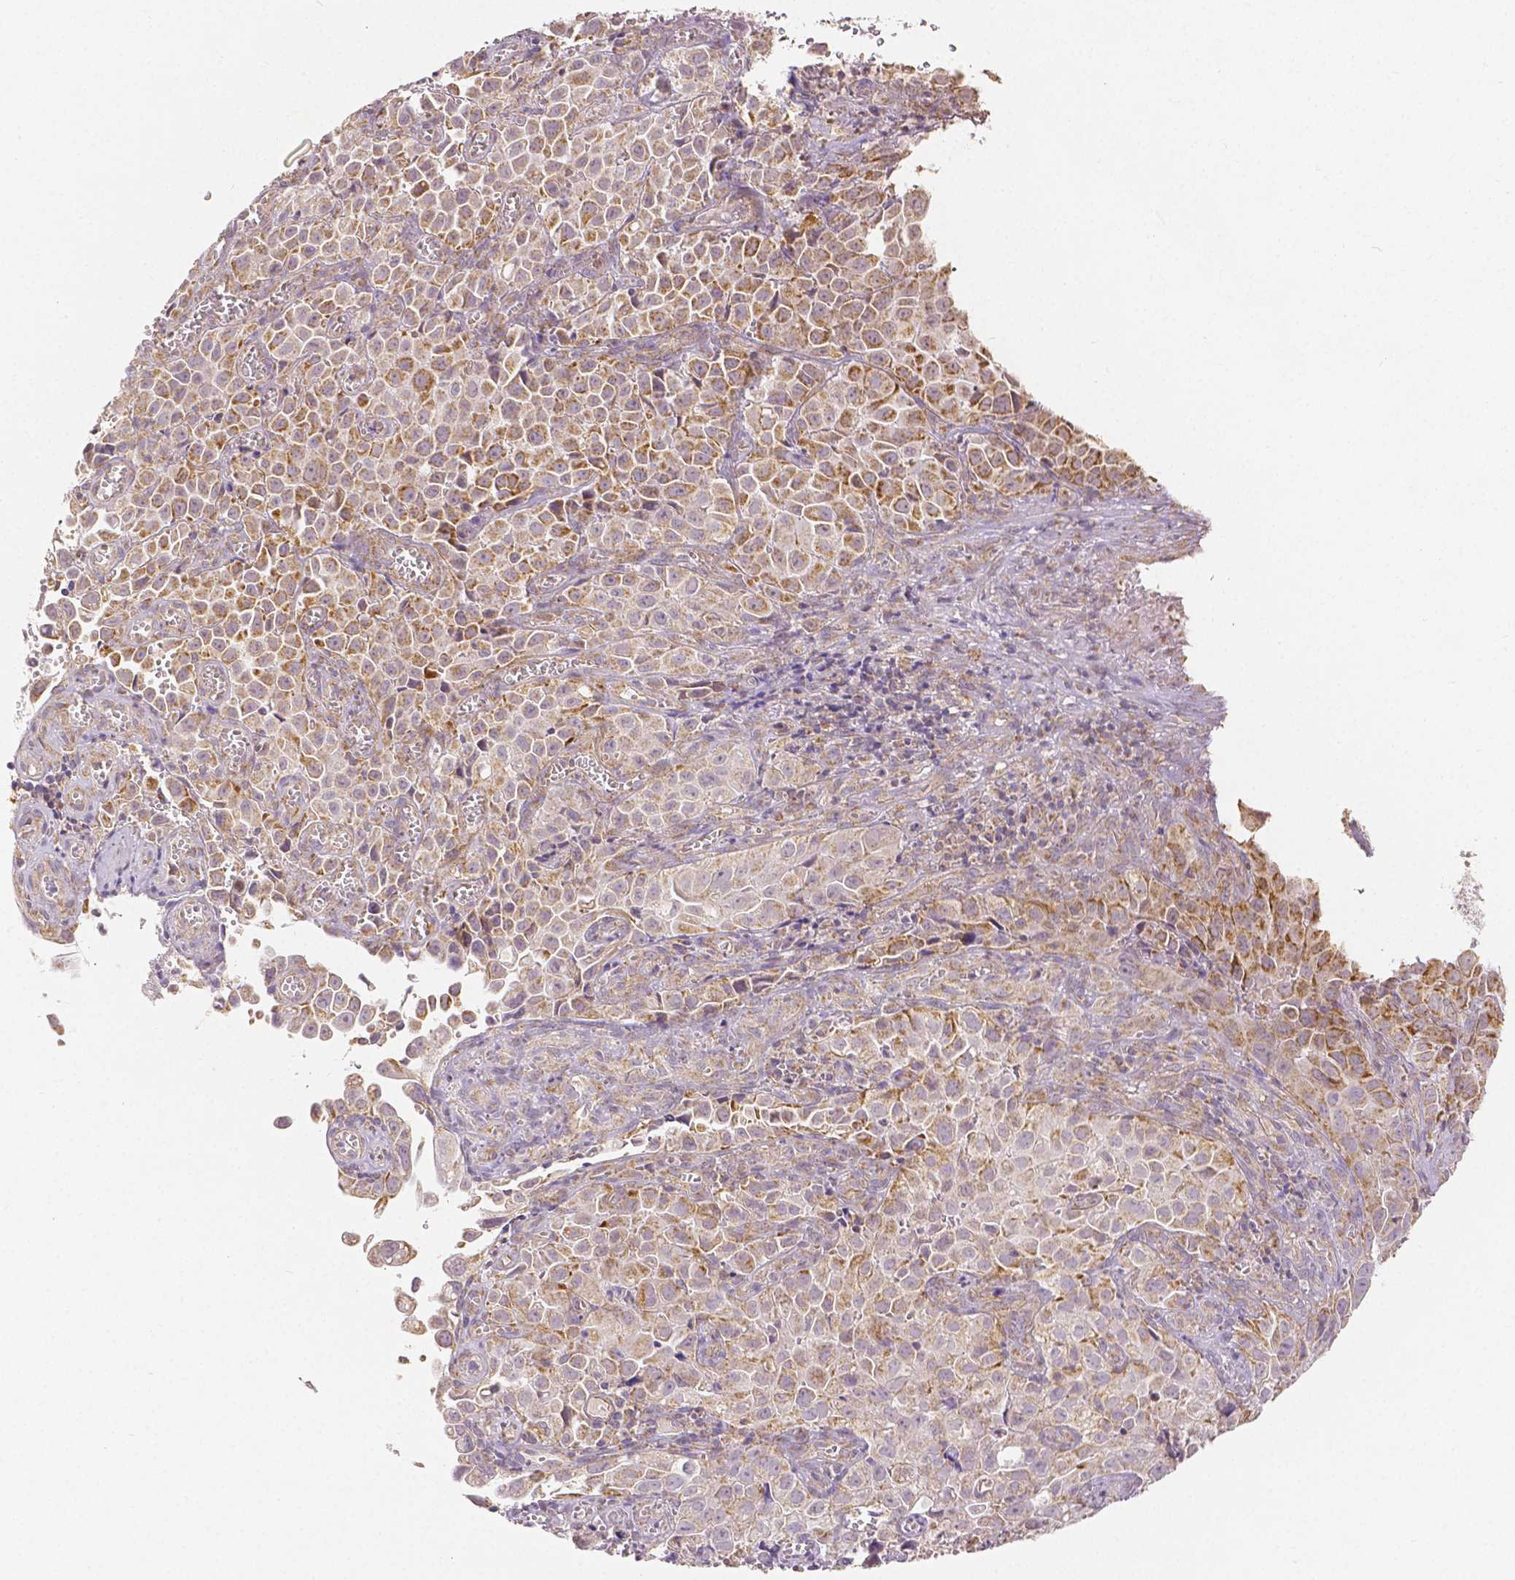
{"staining": {"intensity": "moderate", "quantity": "25%-75%", "location": "cytoplasmic/membranous"}, "tissue": "cervical cancer", "cell_type": "Tumor cells", "image_type": "cancer", "snomed": [{"axis": "morphology", "description": "Squamous cell carcinoma, NOS"}, {"axis": "topography", "description": "Cervix"}], "caption": "This is a histology image of IHC staining of cervical squamous cell carcinoma, which shows moderate positivity in the cytoplasmic/membranous of tumor cells.", "gene": "RHOT1", "patient": {"sex": "female", "age": 55}}